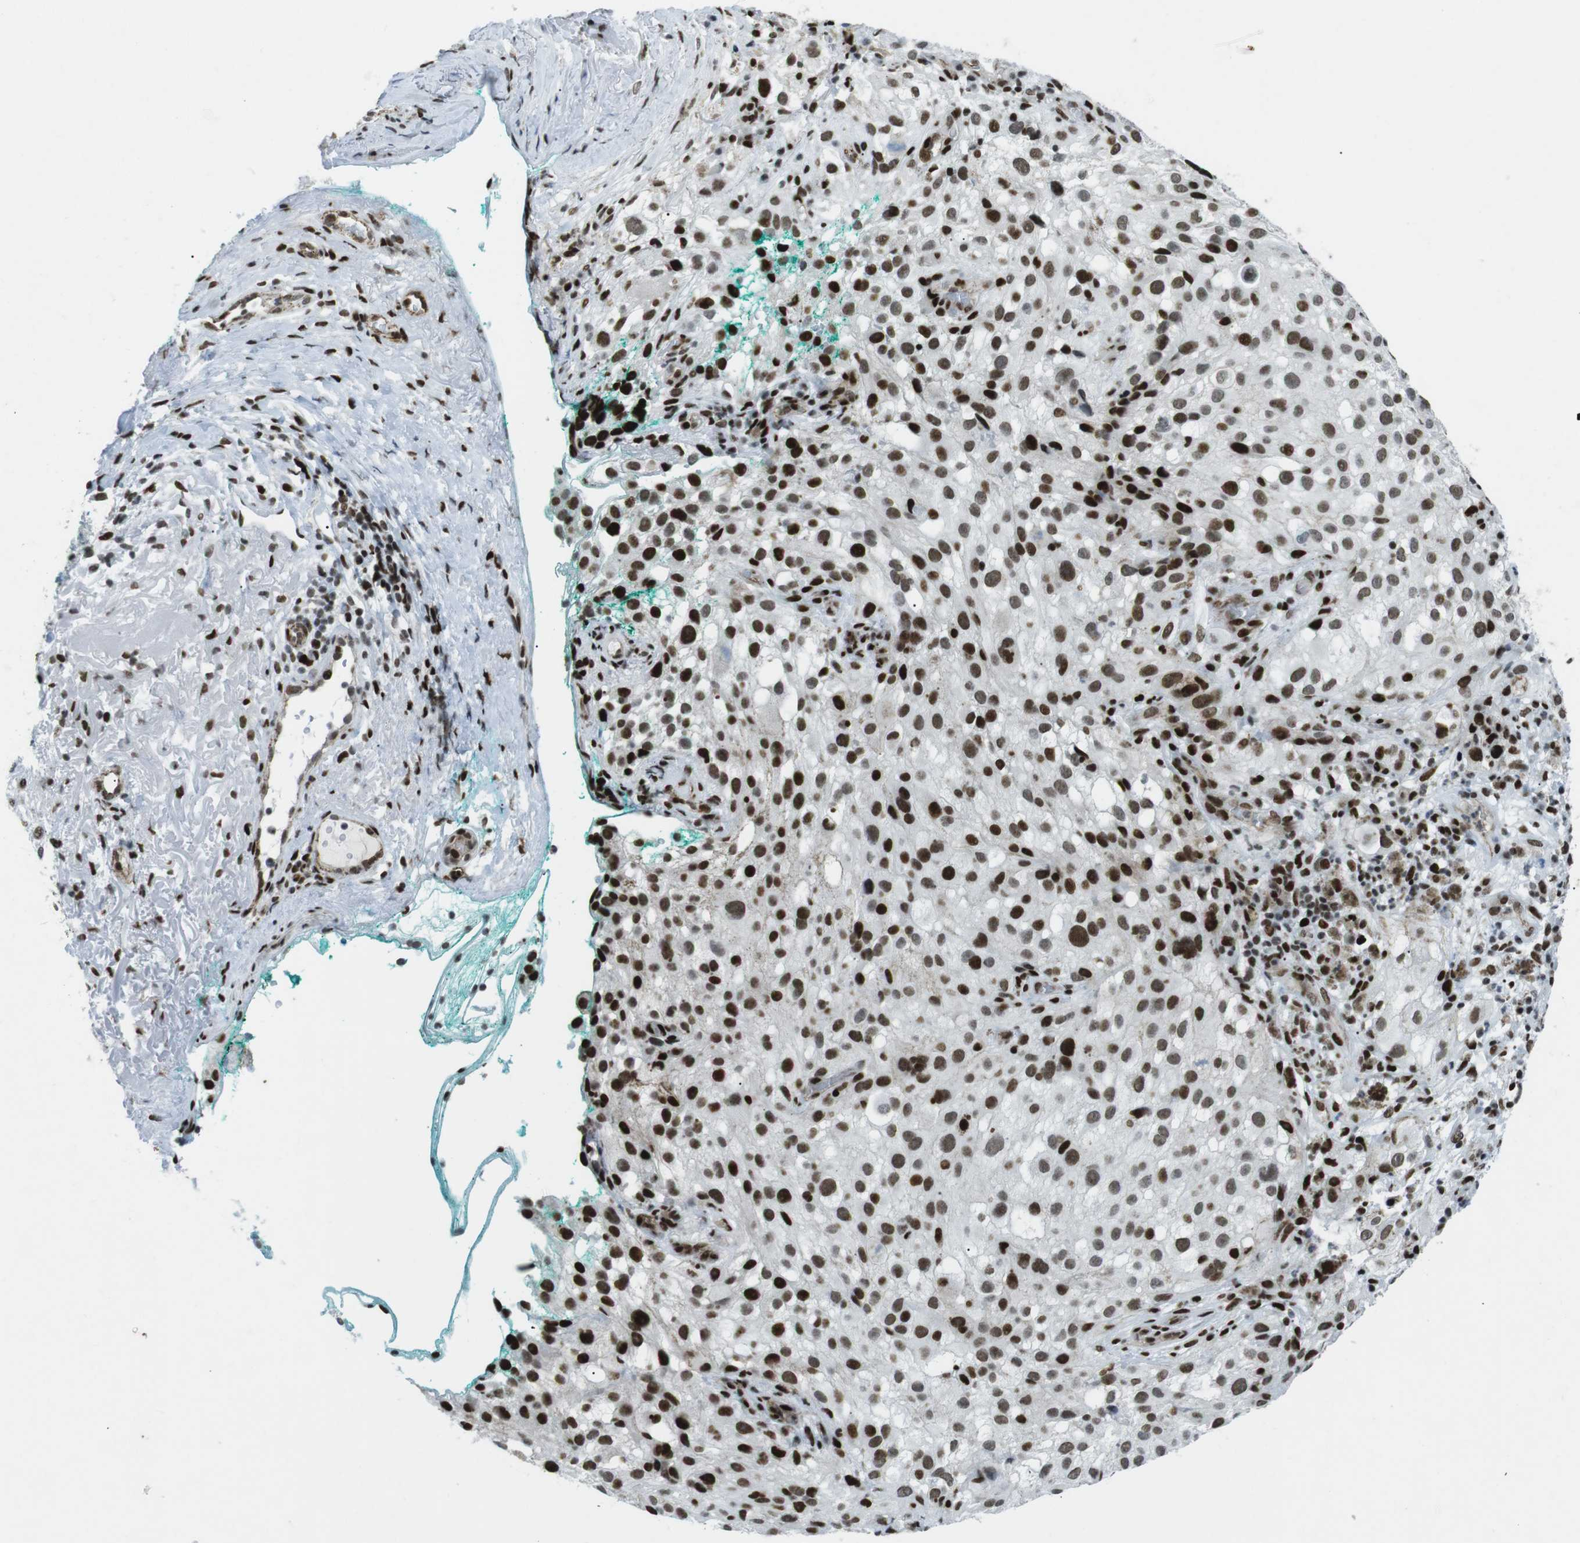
{"staining": {"intensity": "strong", "quantity": ">75%", "location": "nuclear"}, "tissue": "melanoma", "cell_type": "Tumor cells", "image_type": "cancer", "snomed": [{"axis": "morphology", "description": "Necrosis, NOS"}, {"axis": "morphology", "description": "Malignant melanoma, NOS"}, {"axis": "topography", "description": "Skin"}], "caption": "Melanoma tissue shows strong nuclear staining in about >75% of tumor cells", "gene": "ARID1A", "patient": {"sex": "female", "age": 87}}